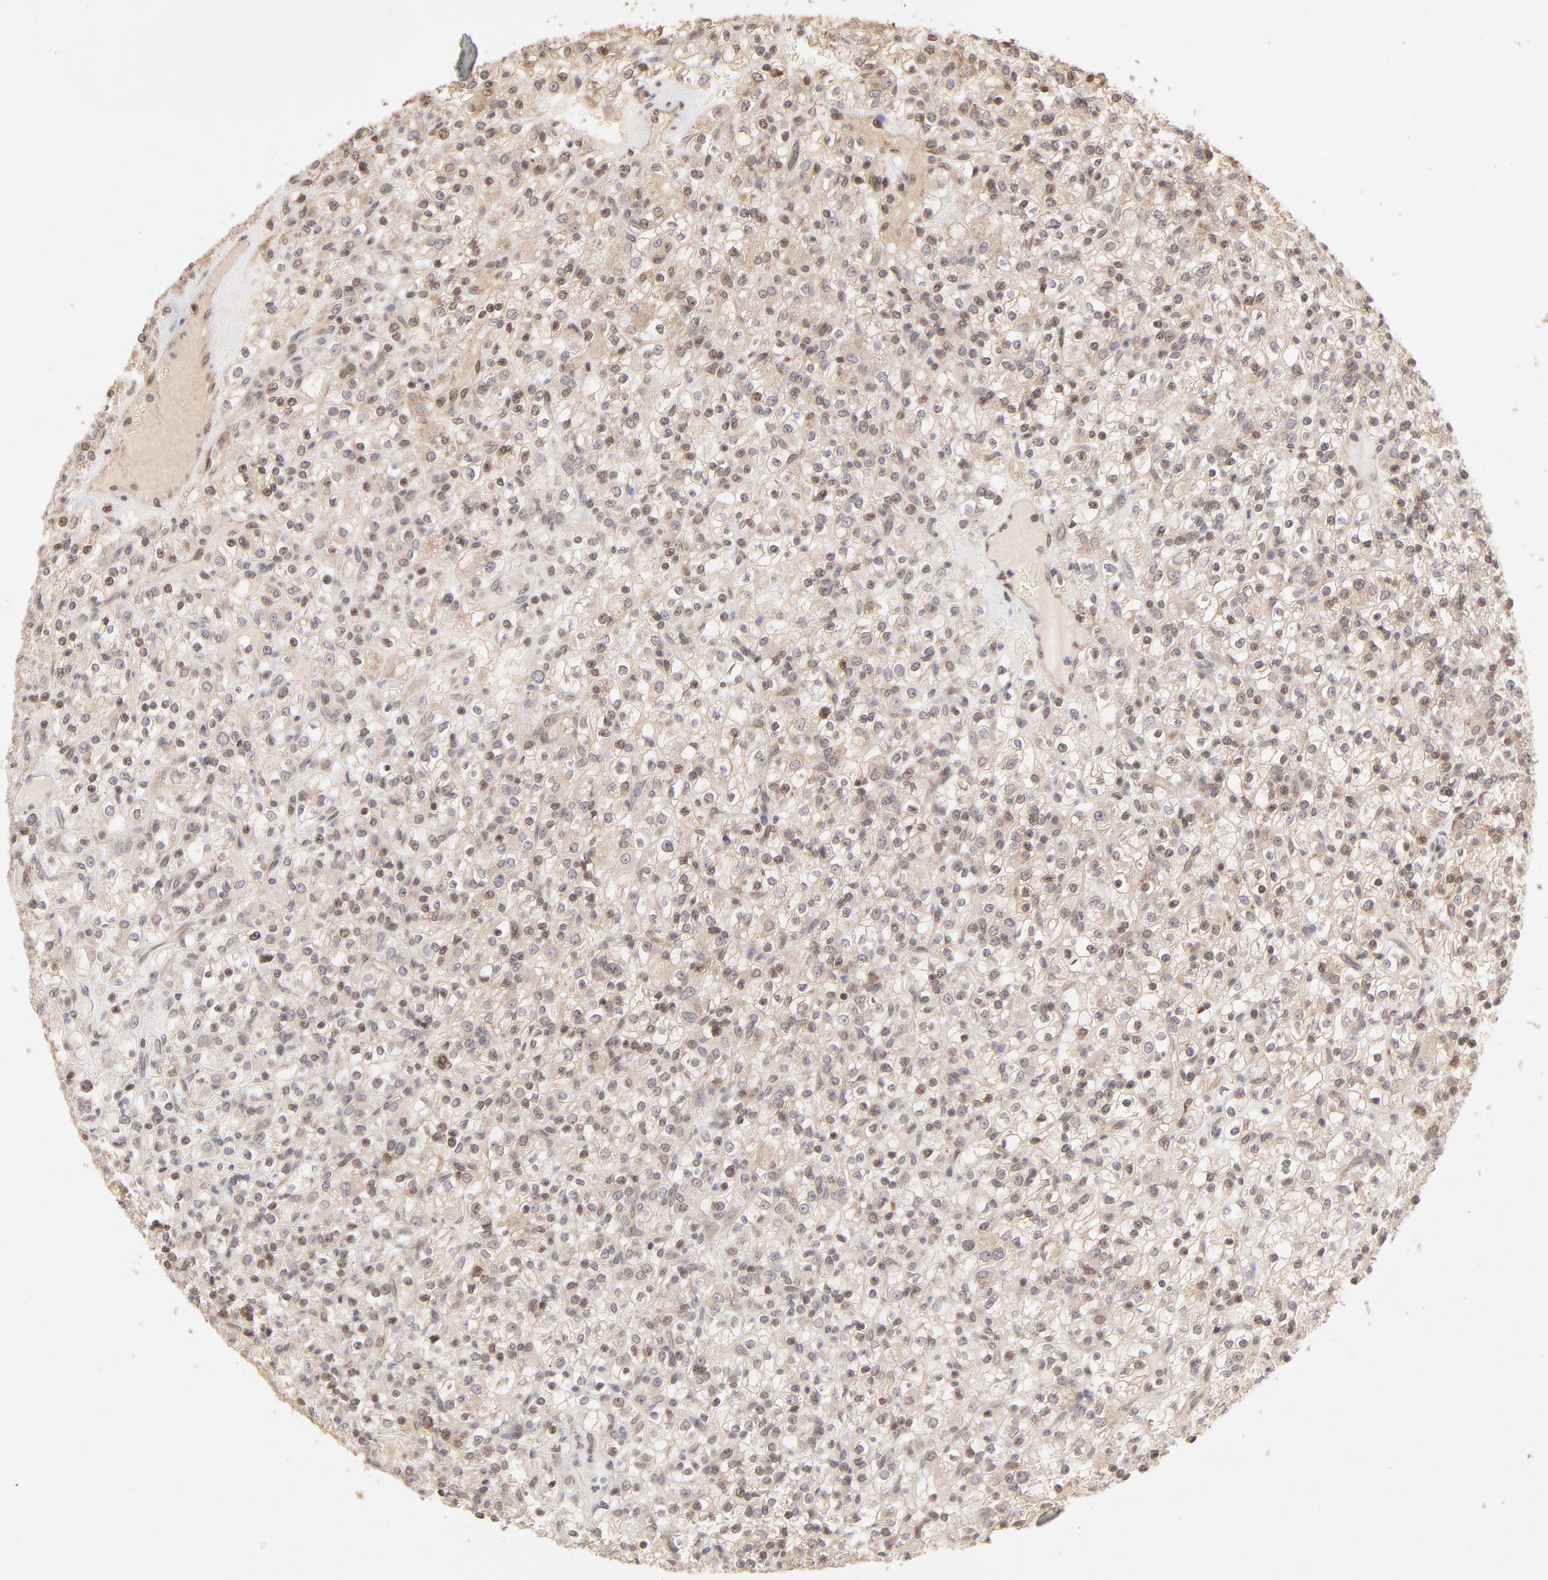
{"staining": {"intensity": "moderate", "quantity": "25%-75%", "location": "nuclear"}, "tissue": "renal cancer", "cell_type": "Tumor cells", "image_type": "cancer", "snomed": [{"axis": "morphology", "description": "Normal tissue, NOS"}, {"axis": "morphology", "description": "Adenocarcinoma, NOS"}, {"axis": "topography", "description": "Kidney"}], "caption": "Immunohistochemical staining of human renal cancer (adenocarcinoma) exhibits moderate nuclear protein positivity in about 25%-75% of tumor cells.", "gene": "ARIH1", "patient": {"sex": "female", "age": 72}}